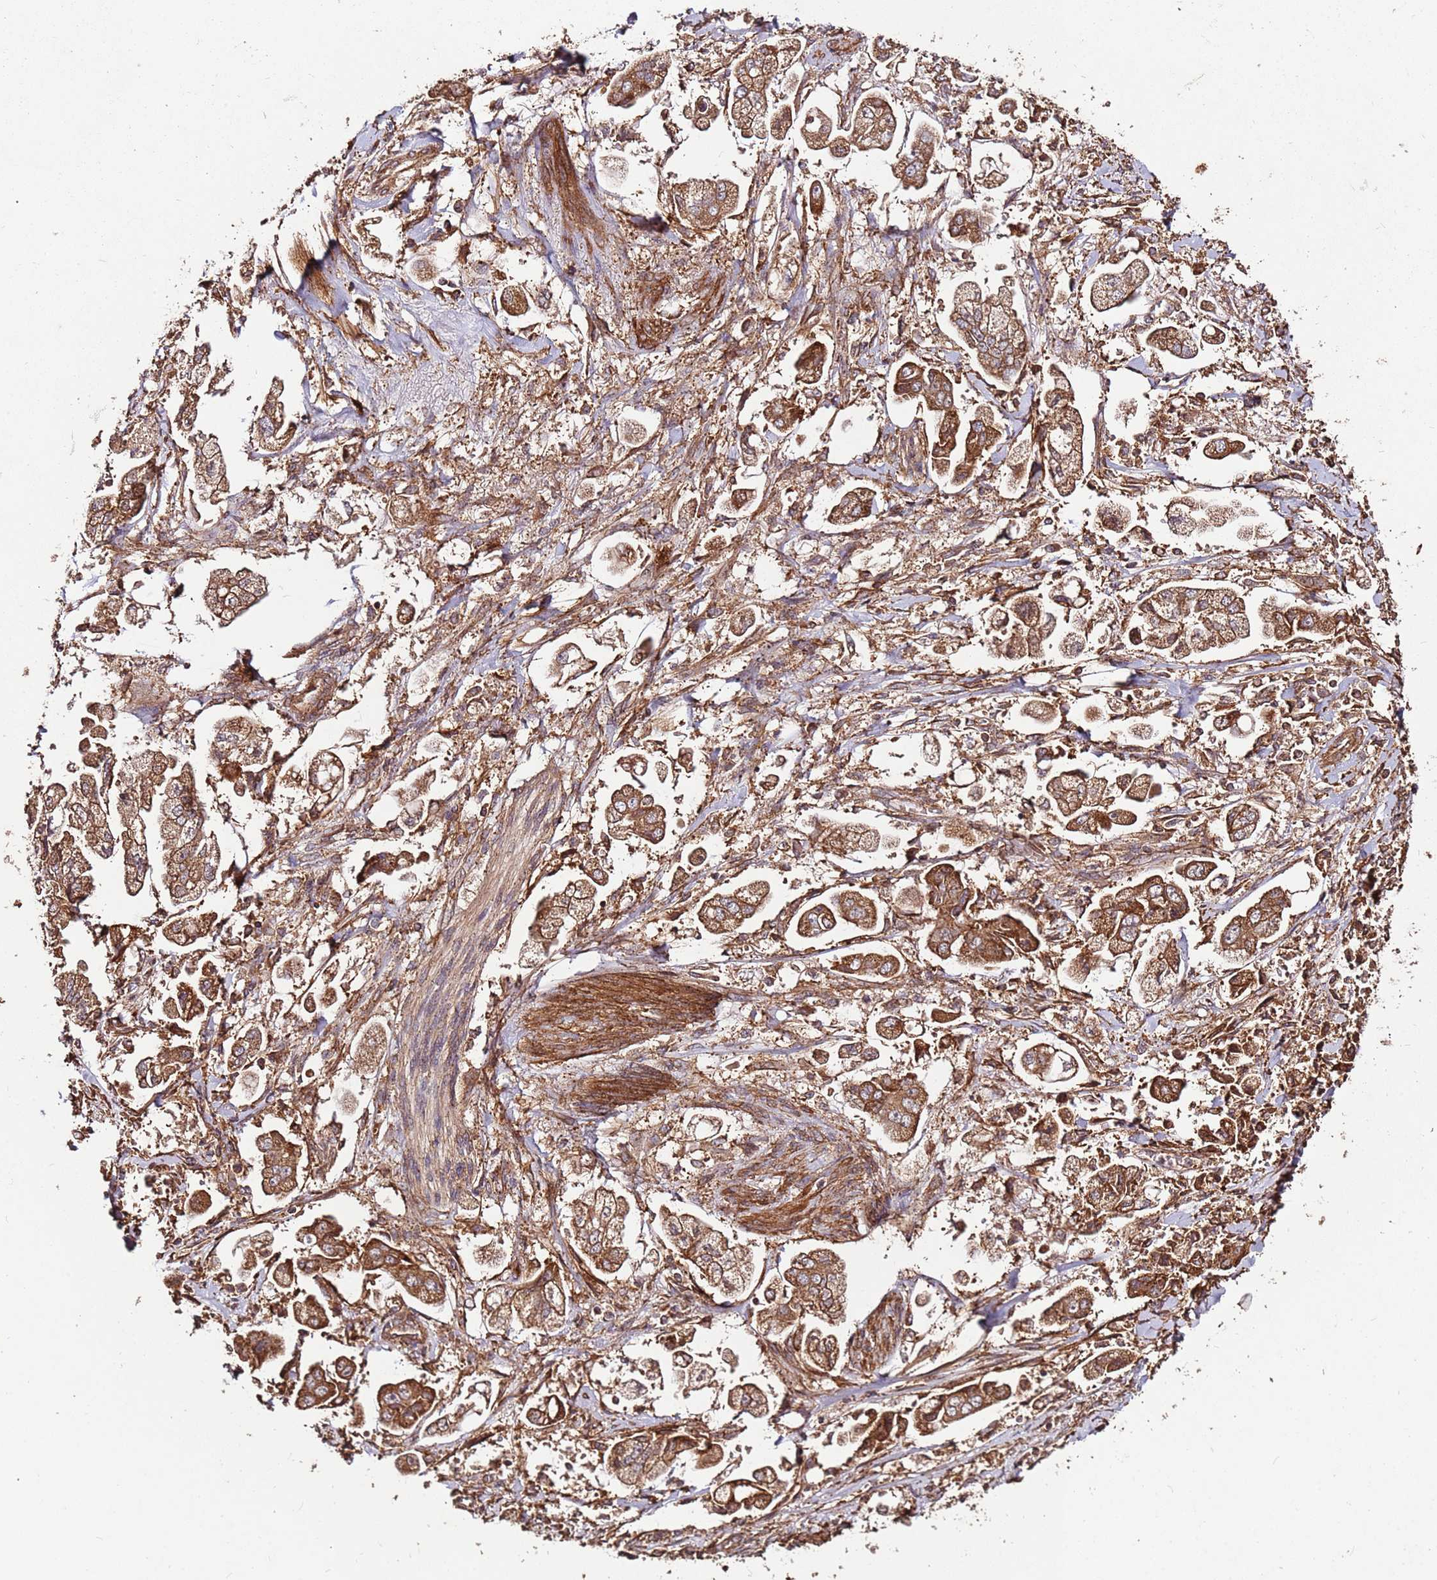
{"staining": {"intensity": "moderate", "quantity": ">75%", "location": "cytoplasmic/membranous"}, "tissue": "stomach cancer", "cell_type": "Tumor cells", "image_type": "cancer", "snomed": [{"axis": "morphology", "description": "Adenocarcinoma, NOS"}, {"axis": "topography", "description": "Stomach"}], "caption": "IHC histopathology image of human stomach cancer (adenocarcinoma) stained for a protein (brown), which reveals medium levels of moderate cytoplasmic/membranous expression in approximately >75% of tumor cells.", "gene": "FAM186A", "patient": {"sex": "male", "age": 62}}